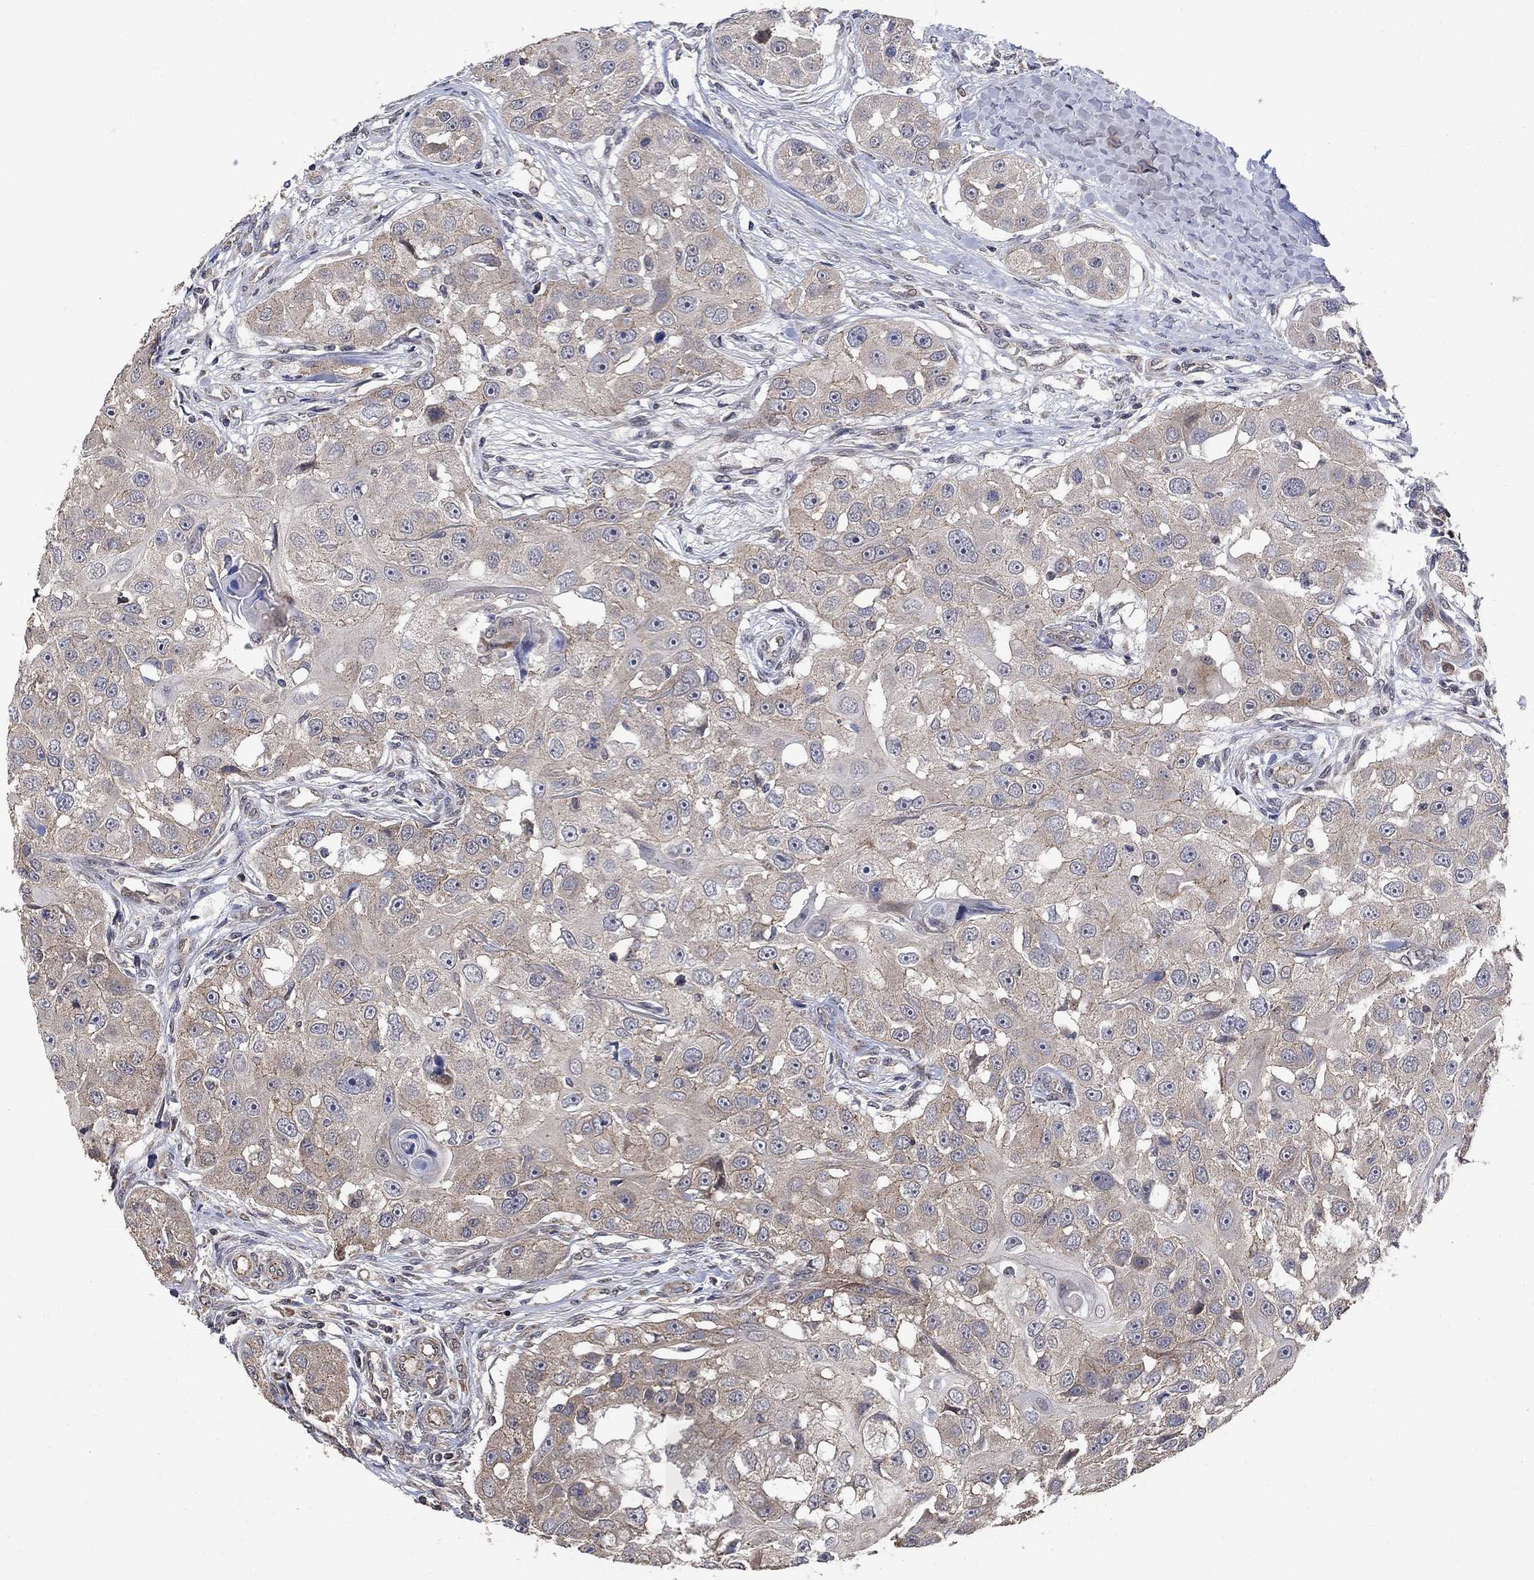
{"staining": {"intensity": "moderate", "quantity": "<25%", "location": "cytoplasmic/membranous"}, "tissue": "head and neck cancer", "cell_type": "Tumor cells", "image_type": "cancer", "snomed": [{"axis": "morphology", "description": "Squamous cell carcinoma, NOS"}, {"axis": "topography", "description": "Head-Neck"}], "caption": "Human head and neck cancer stained for a protein (brown) demonstrates moderate cytoplasmic/membranous positive staining in about <25% of tumor cells.", "gene": "ANKRA2", "patient": {"sex": "male", "age": 51}}